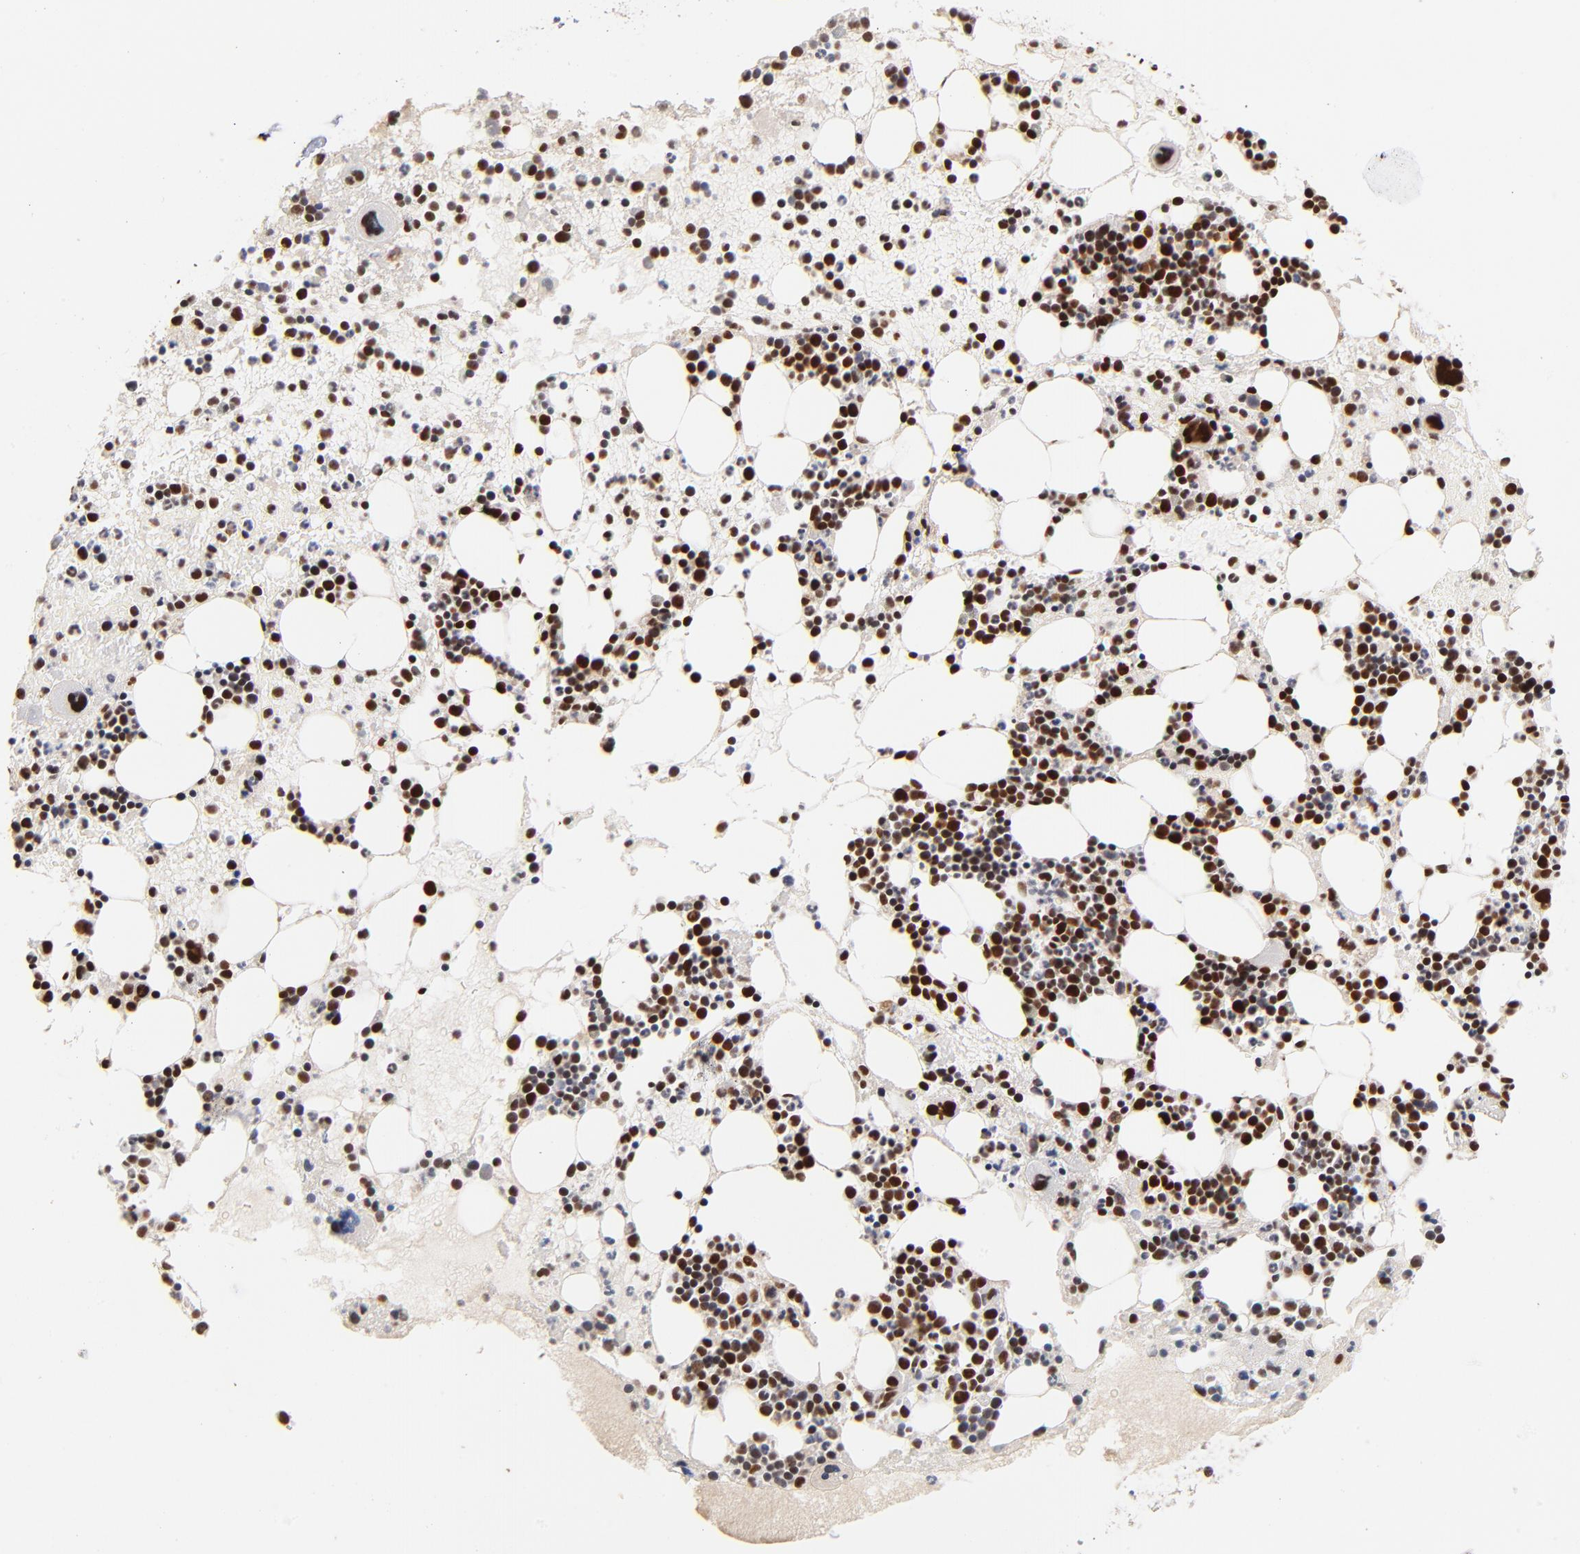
{"staining": {"intensity": "strong", "quantity": ">75%", "location": "nuclear"}, "tissue": "bone marrow", "cell_type": "Hematopoietic cells", "image_type": "normal", "snomed": [{"axis": "morphology", "description": "Normal tissue, NOS"}, {"axis": "topography", "description": "Bone marrow"}], "caption": "Immunohistochemical staining of benign bone marrow exhibits high levels of strong nuclear positivity in approximately >75% of hematopoietic cells. (Stains: DAB in brown, nuclei in blue, Microscopy: brightfield microscopy at high magnification).", "gene": "ZNF146", "patient": {"sex": "male", "age": 15}}